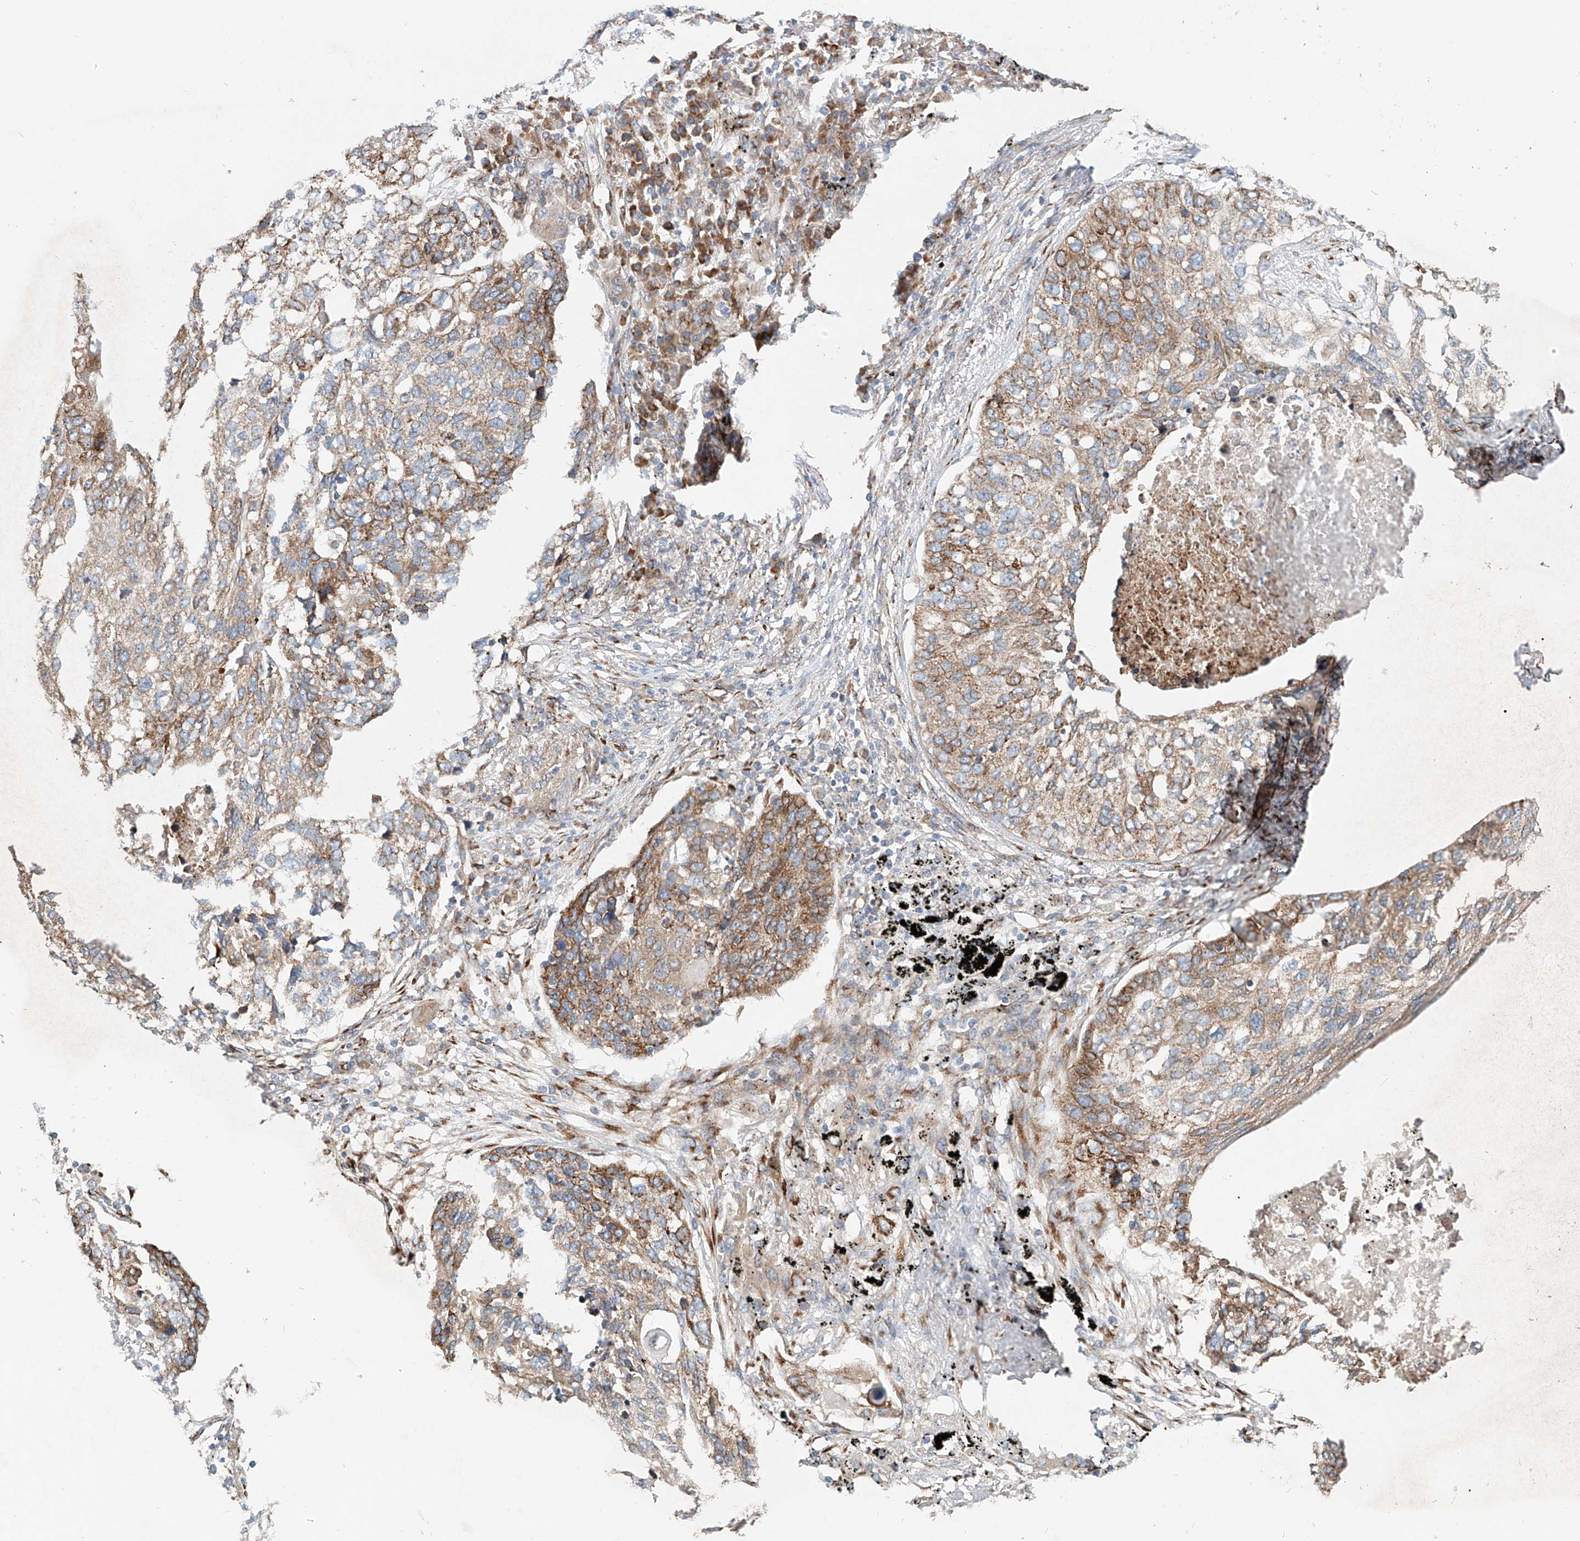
{"staining": {"intensity": "moderate", "quantity": "25%-75%", "location": "cytoplasmic/membranous"}, "tissue": "lung cancer", "cell_type": "Tumor cells", "image_type": "cancer", "snomed": [{"axis": "morphology", "description": "Squamous cell carcinoma, NOS"}, {"axis": "topography", "description": "Lung"}], "caption": "A brown stain shows moderate cytoplasmic/membranous staining of a protein in human lung cancer tumor cells.", "gene": "SNAP29", "patient": {"sex": "female", "age": 63}}